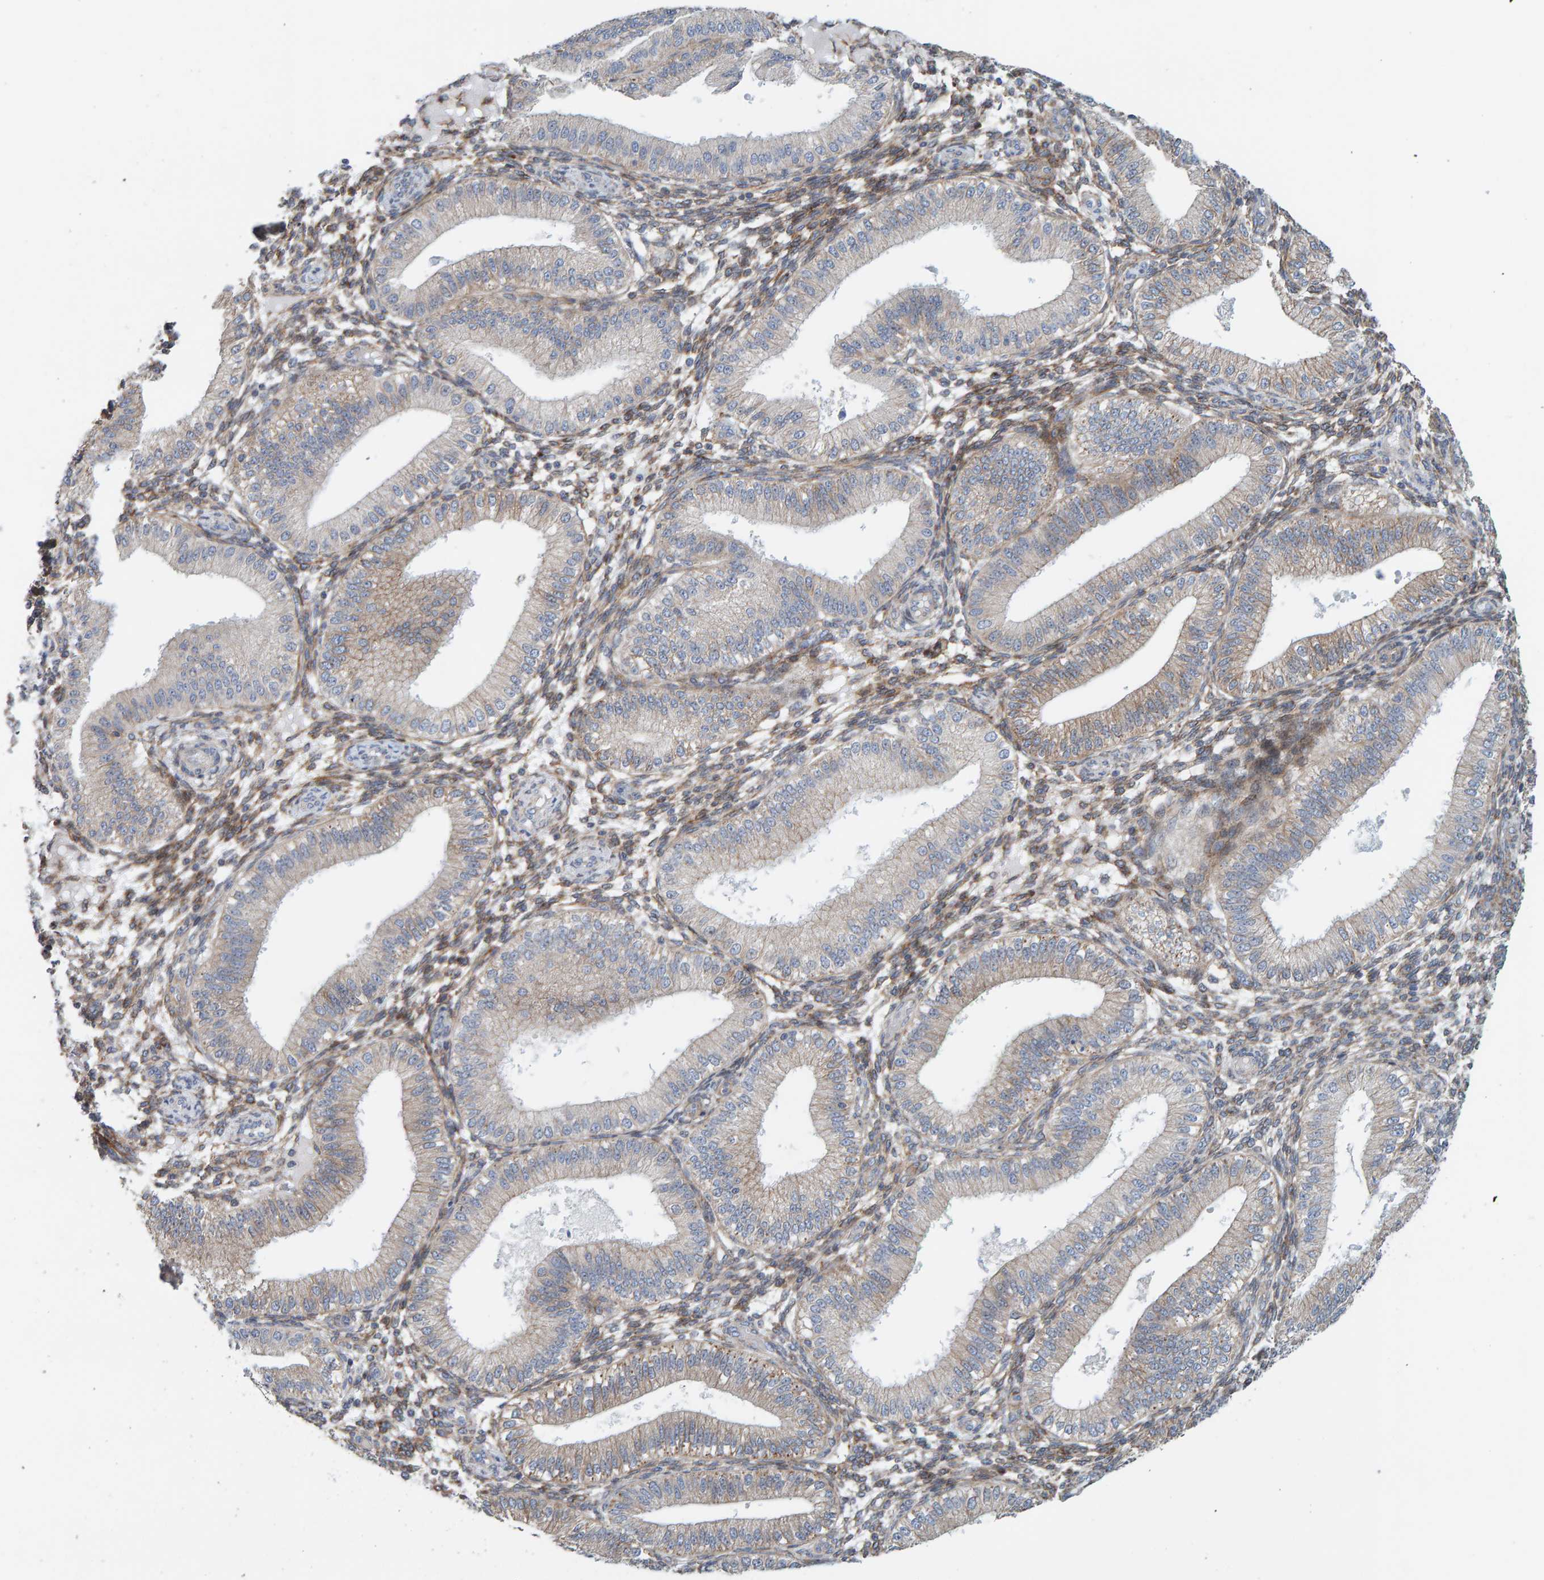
{"staining": {"intensity": "moderate", "quantity": "<25%", "location": "cytoplasmic/membranous"}, "tissue": "endometrium", "cell_type": "Cells in endometrial stroma", "image_type": "normal", "snomed": [{"axis": "morphology", "description": "Normal tissue, NOS"}, {"axis": "topography", "description": "Endometrium"}], "caption": "Immunohistochemistry of benign human endometrium reveals low levels of moderate cytoplasmic/membranous expression in approximately <25% of cells in endometrial stroma. (Brightfield microscopy of DAB IHC at high magnification).", "gene": "RGP1", "patient": {"sex": "female", "age": 39}}